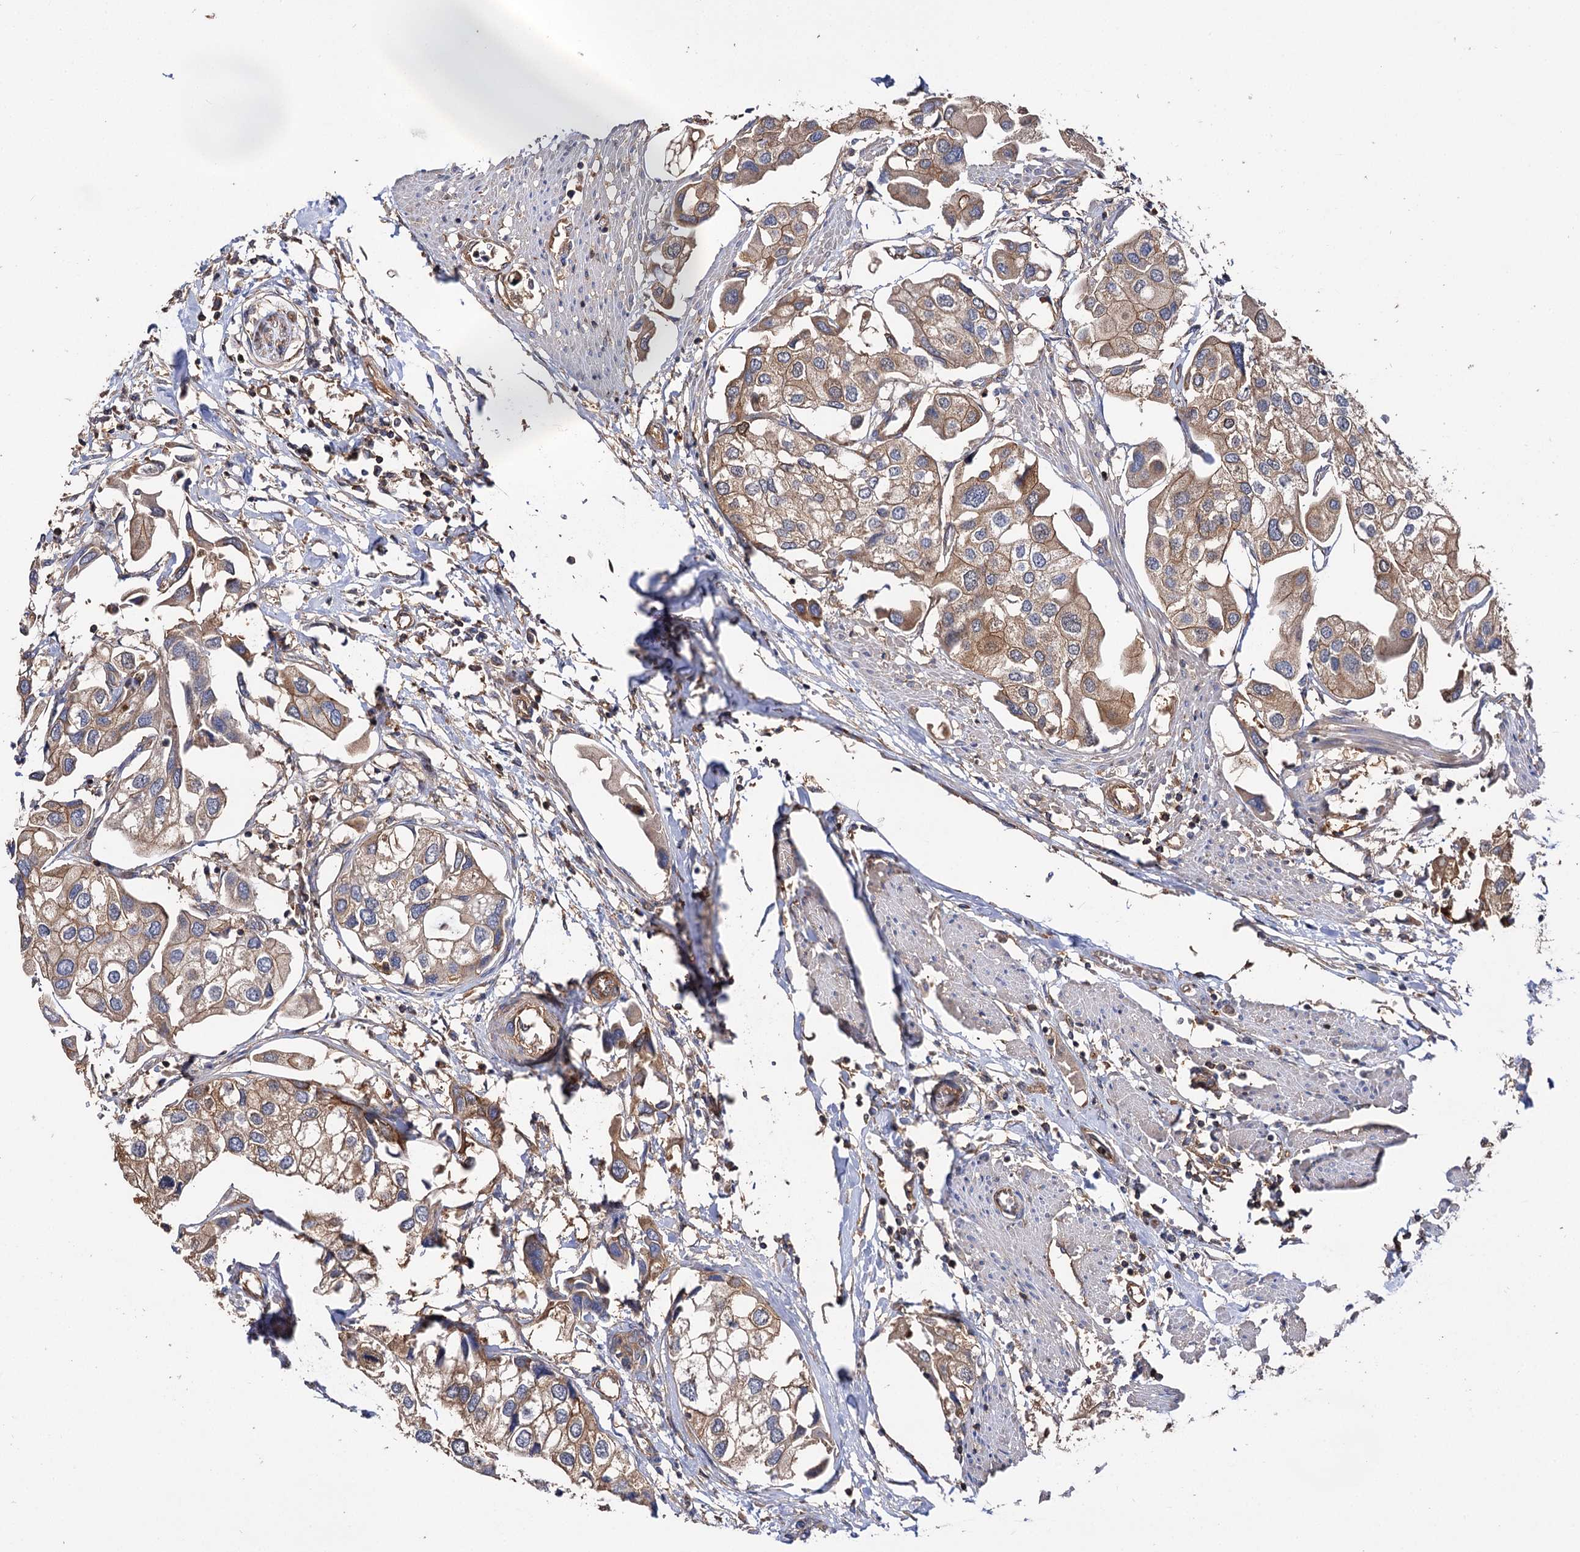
{"staining": {"intensity": "moderate", "quantity": ">75%", "location": "cytoplasmic/membranous"}, "tissue": "urothelial cancer", "cell_type": "Tumor cells", "image_type": "cancer", "snomed": [{"axis": "morphology", "description": "Urothelial carcinoma, High grade"}, {"axis": "topography", "description": "Urinary bladder"}], "caption": "Immunohistochemistry (IHC) (DAB (3,3'-diaminobenzidine)) staining of human urothelial cancer exhibits moderate cytoplasmic/membranous protein positivity in approximately >75% of tumor cells. Nuclei are stained in blue.", "gene": "IDI1", "patient": {"sex": "male", "age": 64}}